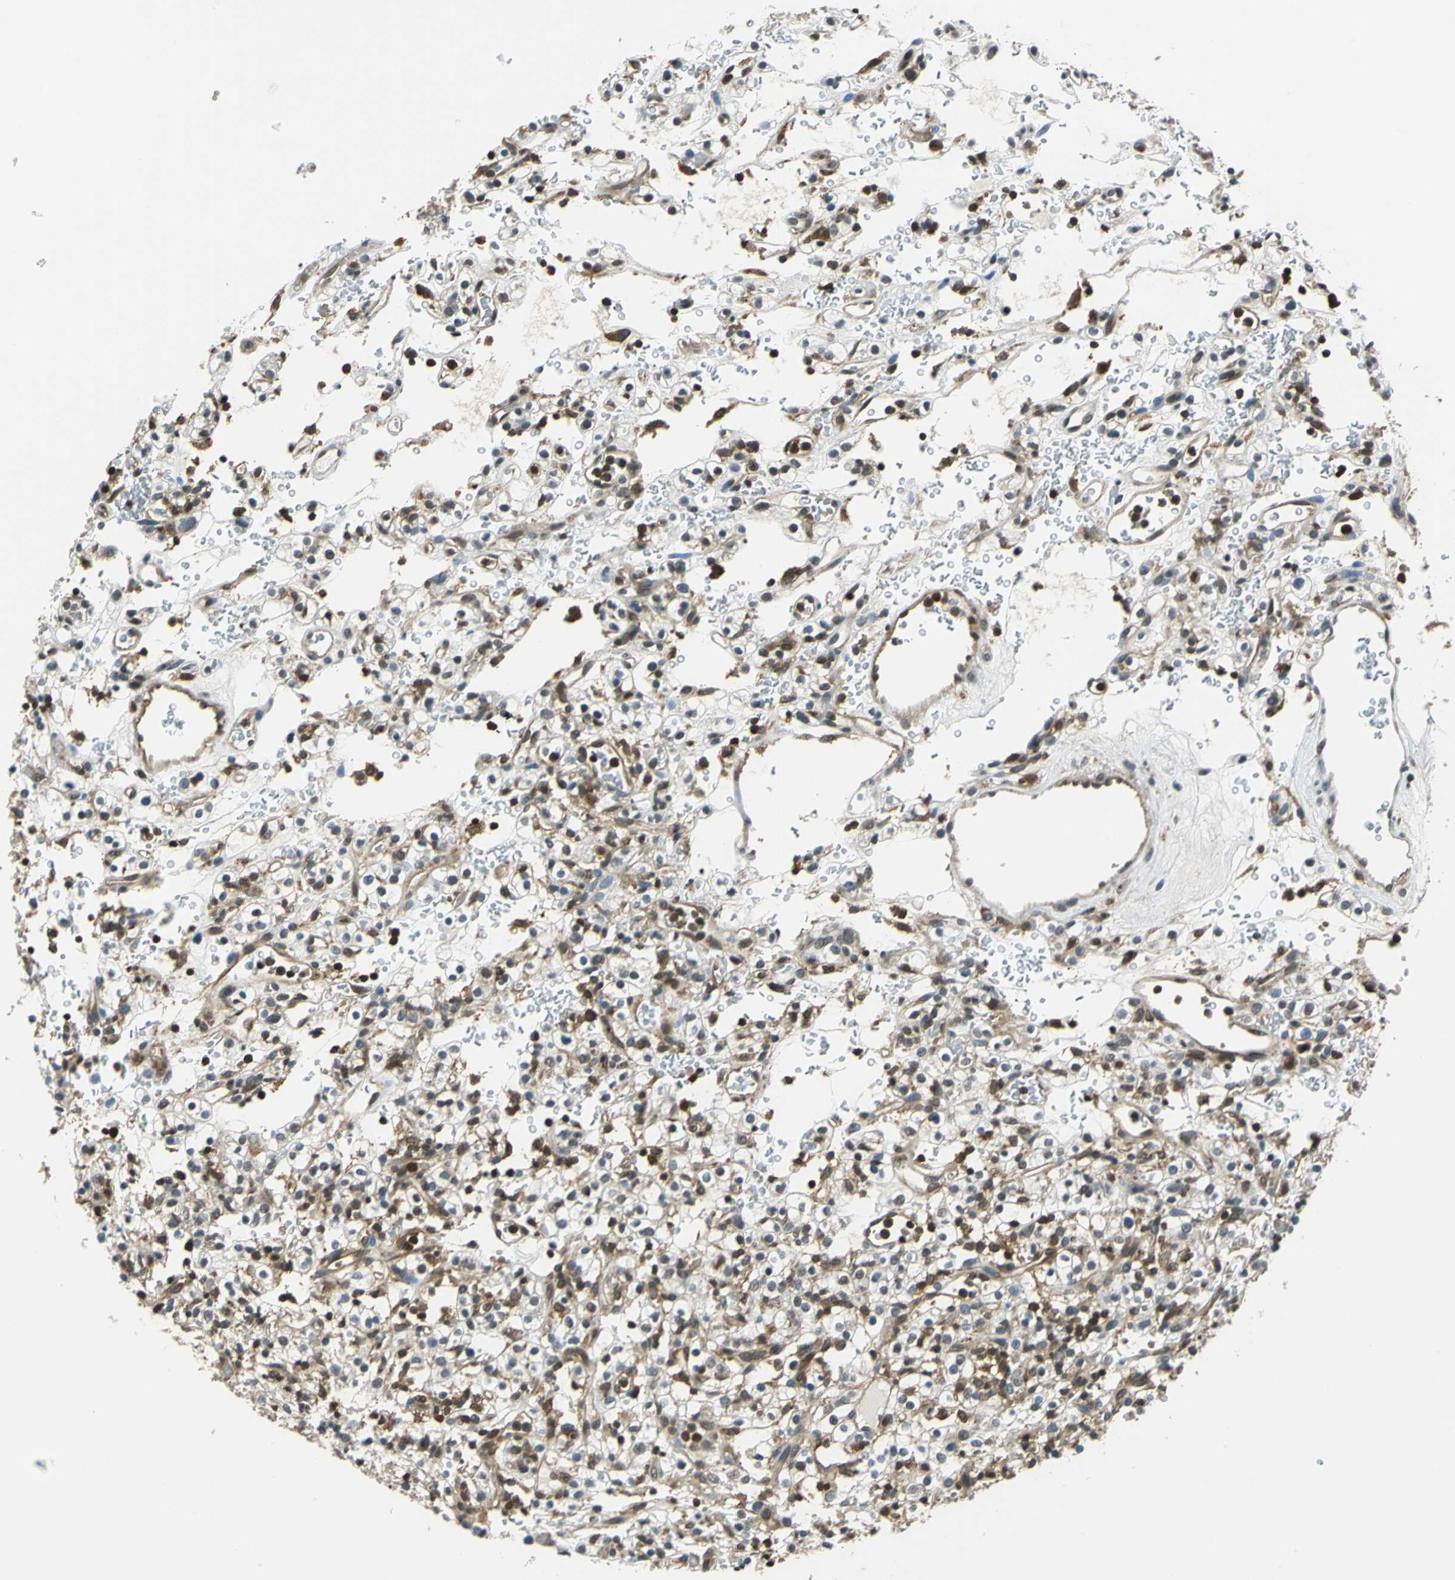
{"staining": {"intensity": "strong", "quantity": ">75%", "location": "cytoplasmic/membranous,nuclear"}, "tissue": "renal cancer", "cell_type": "Tumor cells", "image_type": "cancer", "snomed": [{"axis": "morphology", "description": "Normal tissue, NOS"}, {"axis": "morphology", "description": "Adenocarcinoma, NOS"}, {"axis": "topography", "description": "Kidney"}], "caption": "Protein staining of adenocarcinoma (renal) tissue shows strong cytoplasmic/membranous and nuclear positivity in approximately >75% of tumor cells.", "gene": "ARPC3", "patient": {"sex": "female", "age": 72}}